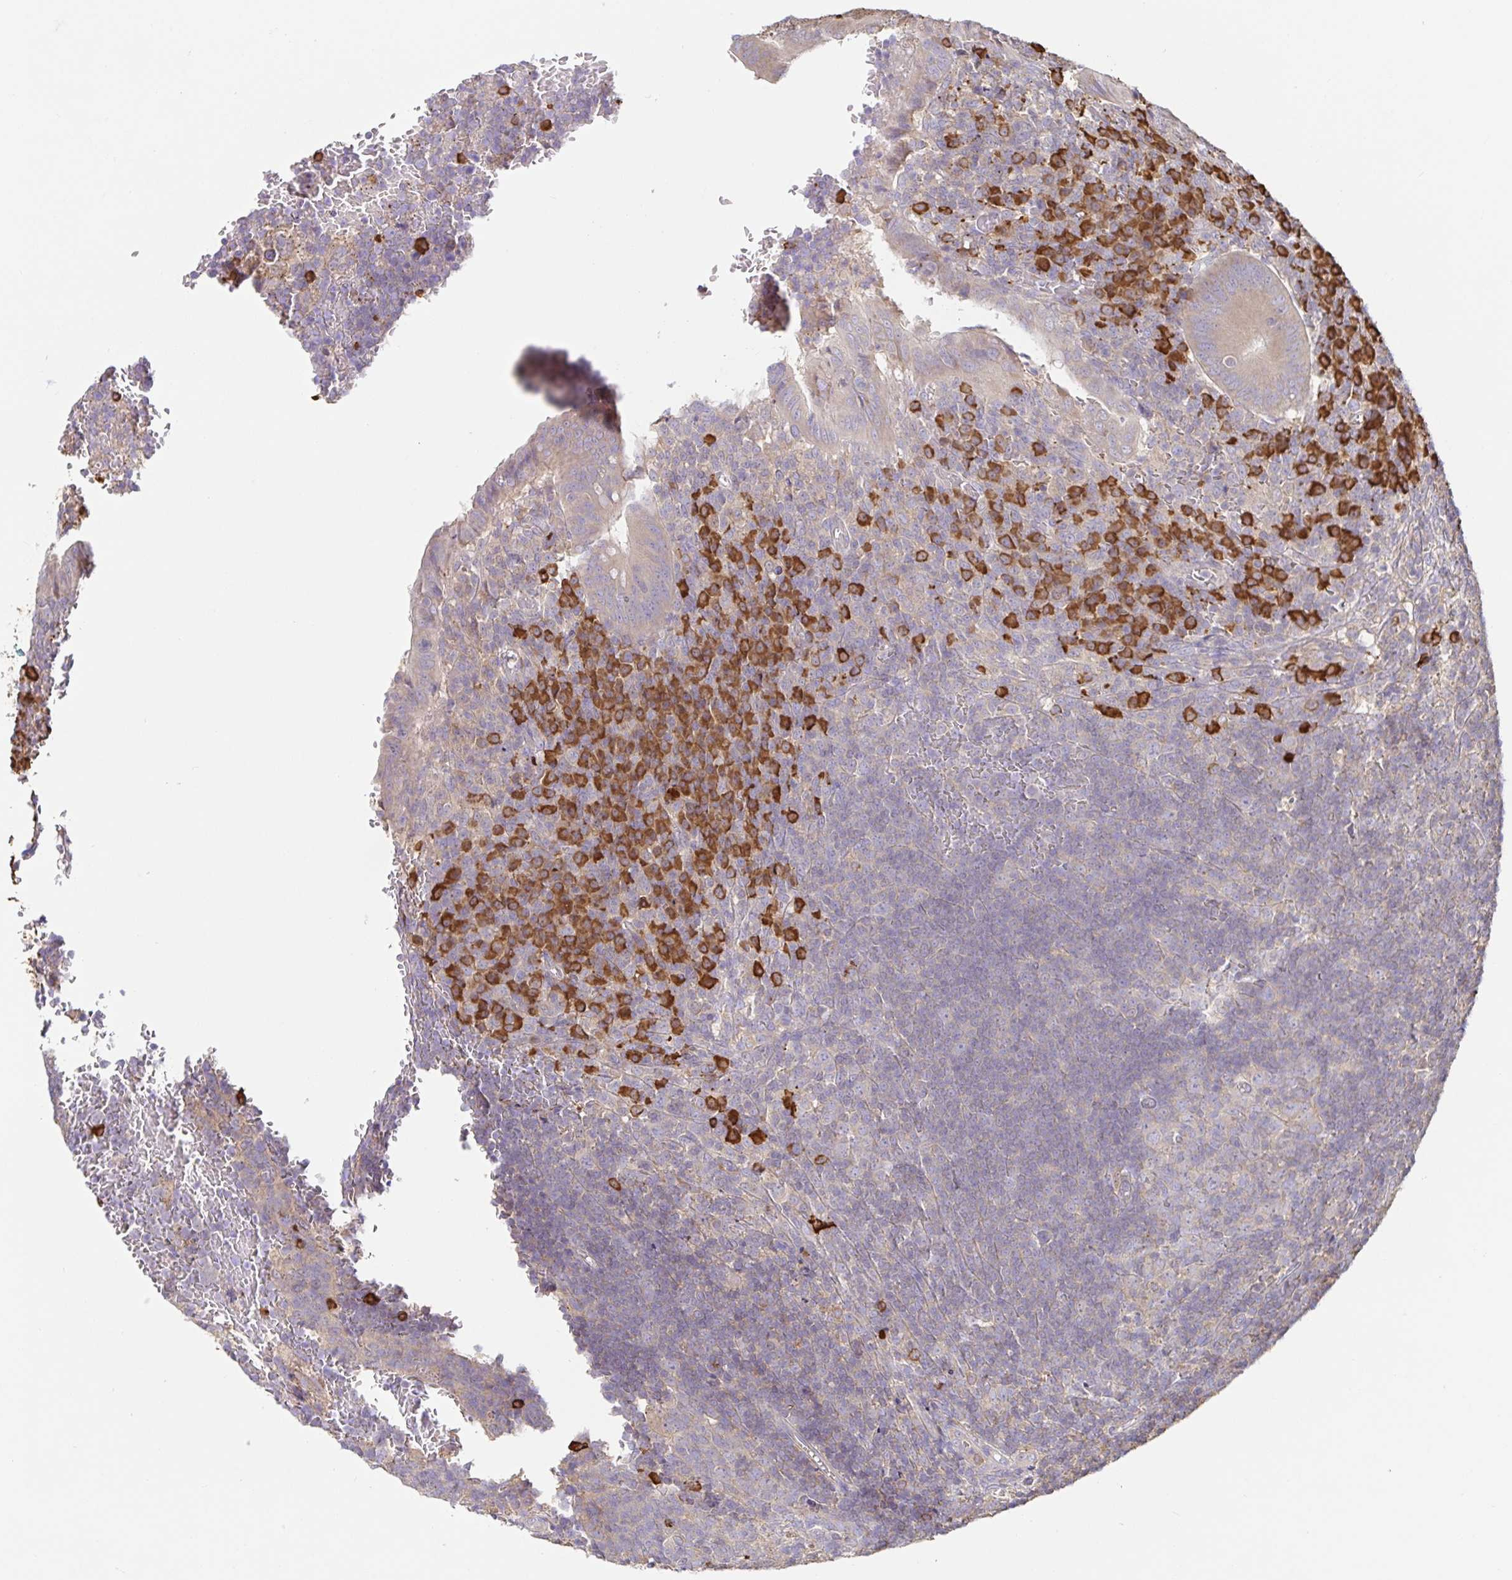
{"staining": {"intensity": "negative", "quantity": "none", "location": "none"}, "tissue": "appendix", "cell_type": "Glandular cells", "image_type": "normal", "snomed": [{"axis": "morphology", "description": "Normal tissue, NOS"}, {"axis": "topography", "description": "Appendix"}], "caption": "A high-resolution photomicrograph shows immunohistochemistry (IHC) staining of benign appendix, which reveals no significant positivity in glandular cells.", "gene": "HAGH", "patient": {"sex": "male", "age": 18}}